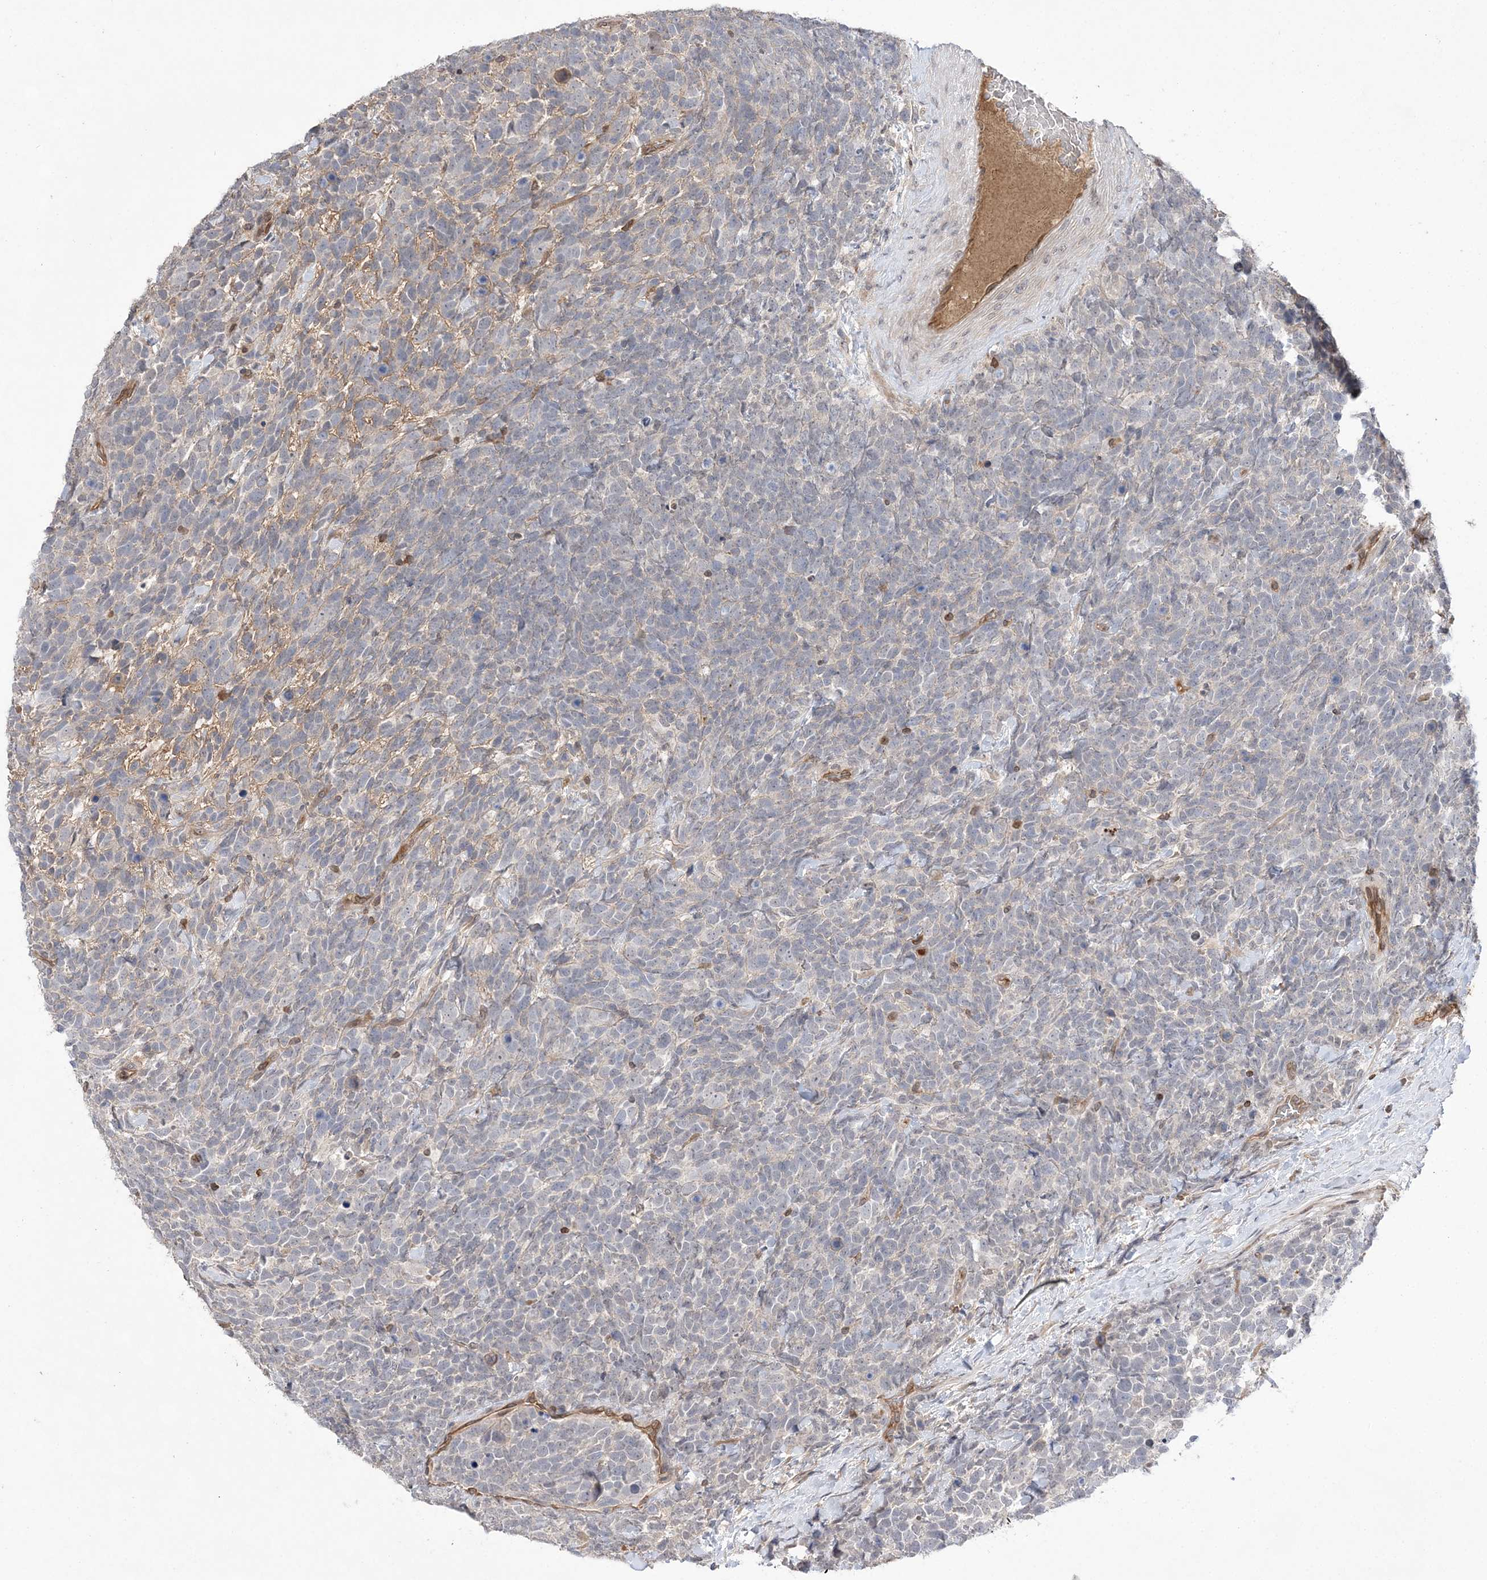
{"staining": {"intensity": "negative", "quantity": "none", "location": "none"}, "tissue": "urothelial cancer", "cell_type": "Tumor cells", "image_type": "cancer", "snomed": [{"axis": "morphology", "description": "Urothelial carcinoma, High grade"}, {"axis": "topography", "description": "Urinary bladder"}], "caption": "DAB immunohistochemical staining of human urothelial carcinoma (high-grade) reveals no significant staining in tumor cells.", "gene": "TMEM132B", "patient": {"sex": "female", "age": 82}}